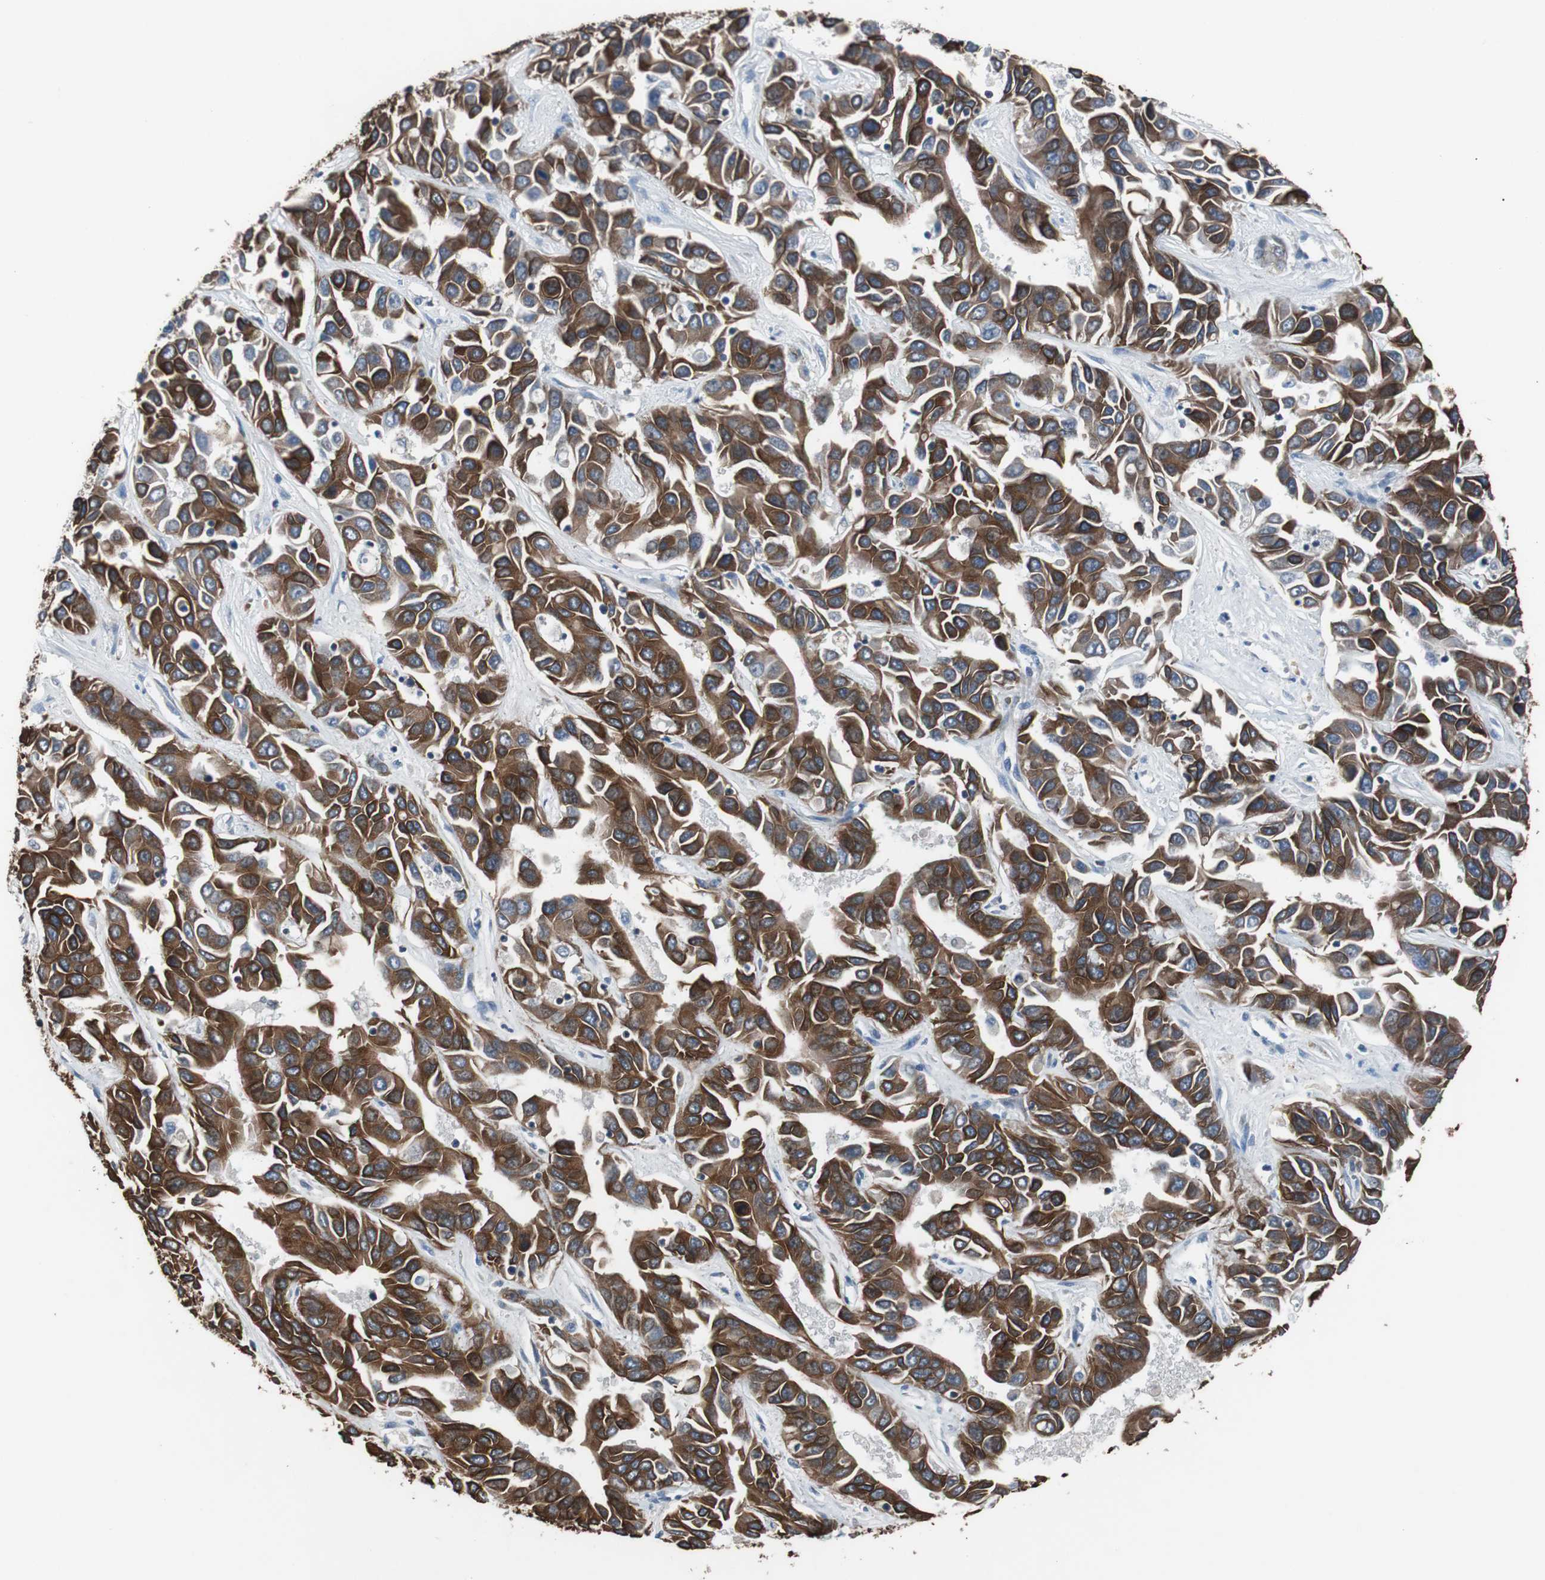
{"staining": {"intensity": "strong", "quantity": ">75%", "location": "cytoplasmic/membranous"}, "tissue": "liver cancer", "cell_type": "Tumor cells", "image_type": "cancer", "snomed": [{"axis": "morphology", "description": "Cholangiocarcinoma"}, {"axis": "topography", "description": "Liver"}], "caption": "Brown immunohistochemical staining in liver cholangiocarcinoma exhibits strong cytoplasmic/membranous expression in approximately >75% of tumor cells.", "gene": "USP10", "patient": {"sex": "female", "age": 52}}